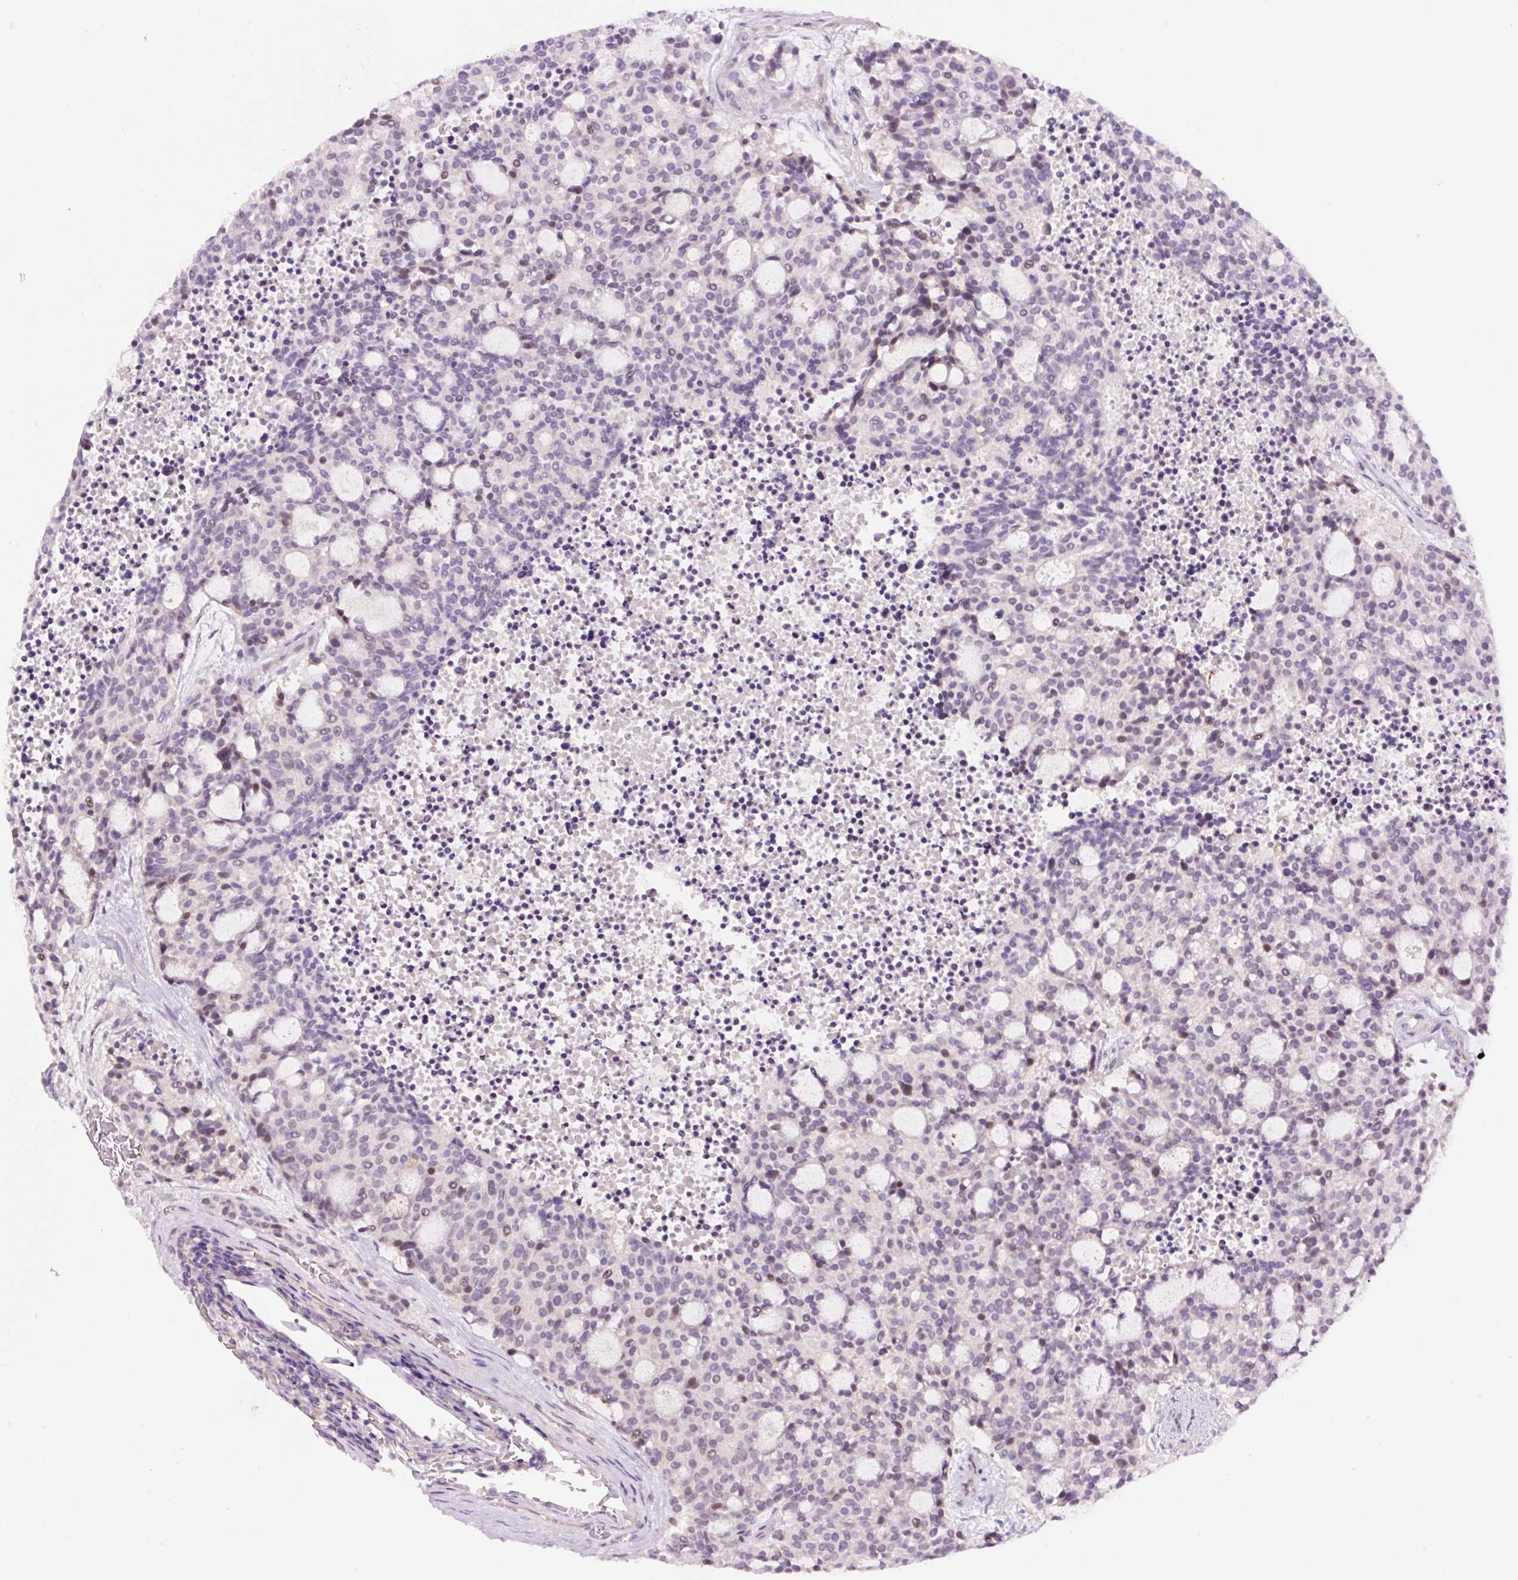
{"staining": {"intensity": "negative", "quantity": "none", "location": "none"}, "tissue": "carcinoid", "cell_type": "Tumor cells", "image_type": "cancer", "snomed": [{"axis": "morphology", "description": "Carcinoid, malignant, NOS"}, {"axis": "topography", "description": "Pancreas"}], "caption": "This is a photomicrograph of immunohistochemistry staining of malignant carcinoid, which shows no positivity in tumor cells. The staining is performed using DAB (3,3'-diaminobenzidine) brown chromogen with nuclei counter-stained in using hematoxylin.", "gene": "DPPA4", "patient": {"sex": "female", "age": 54}}